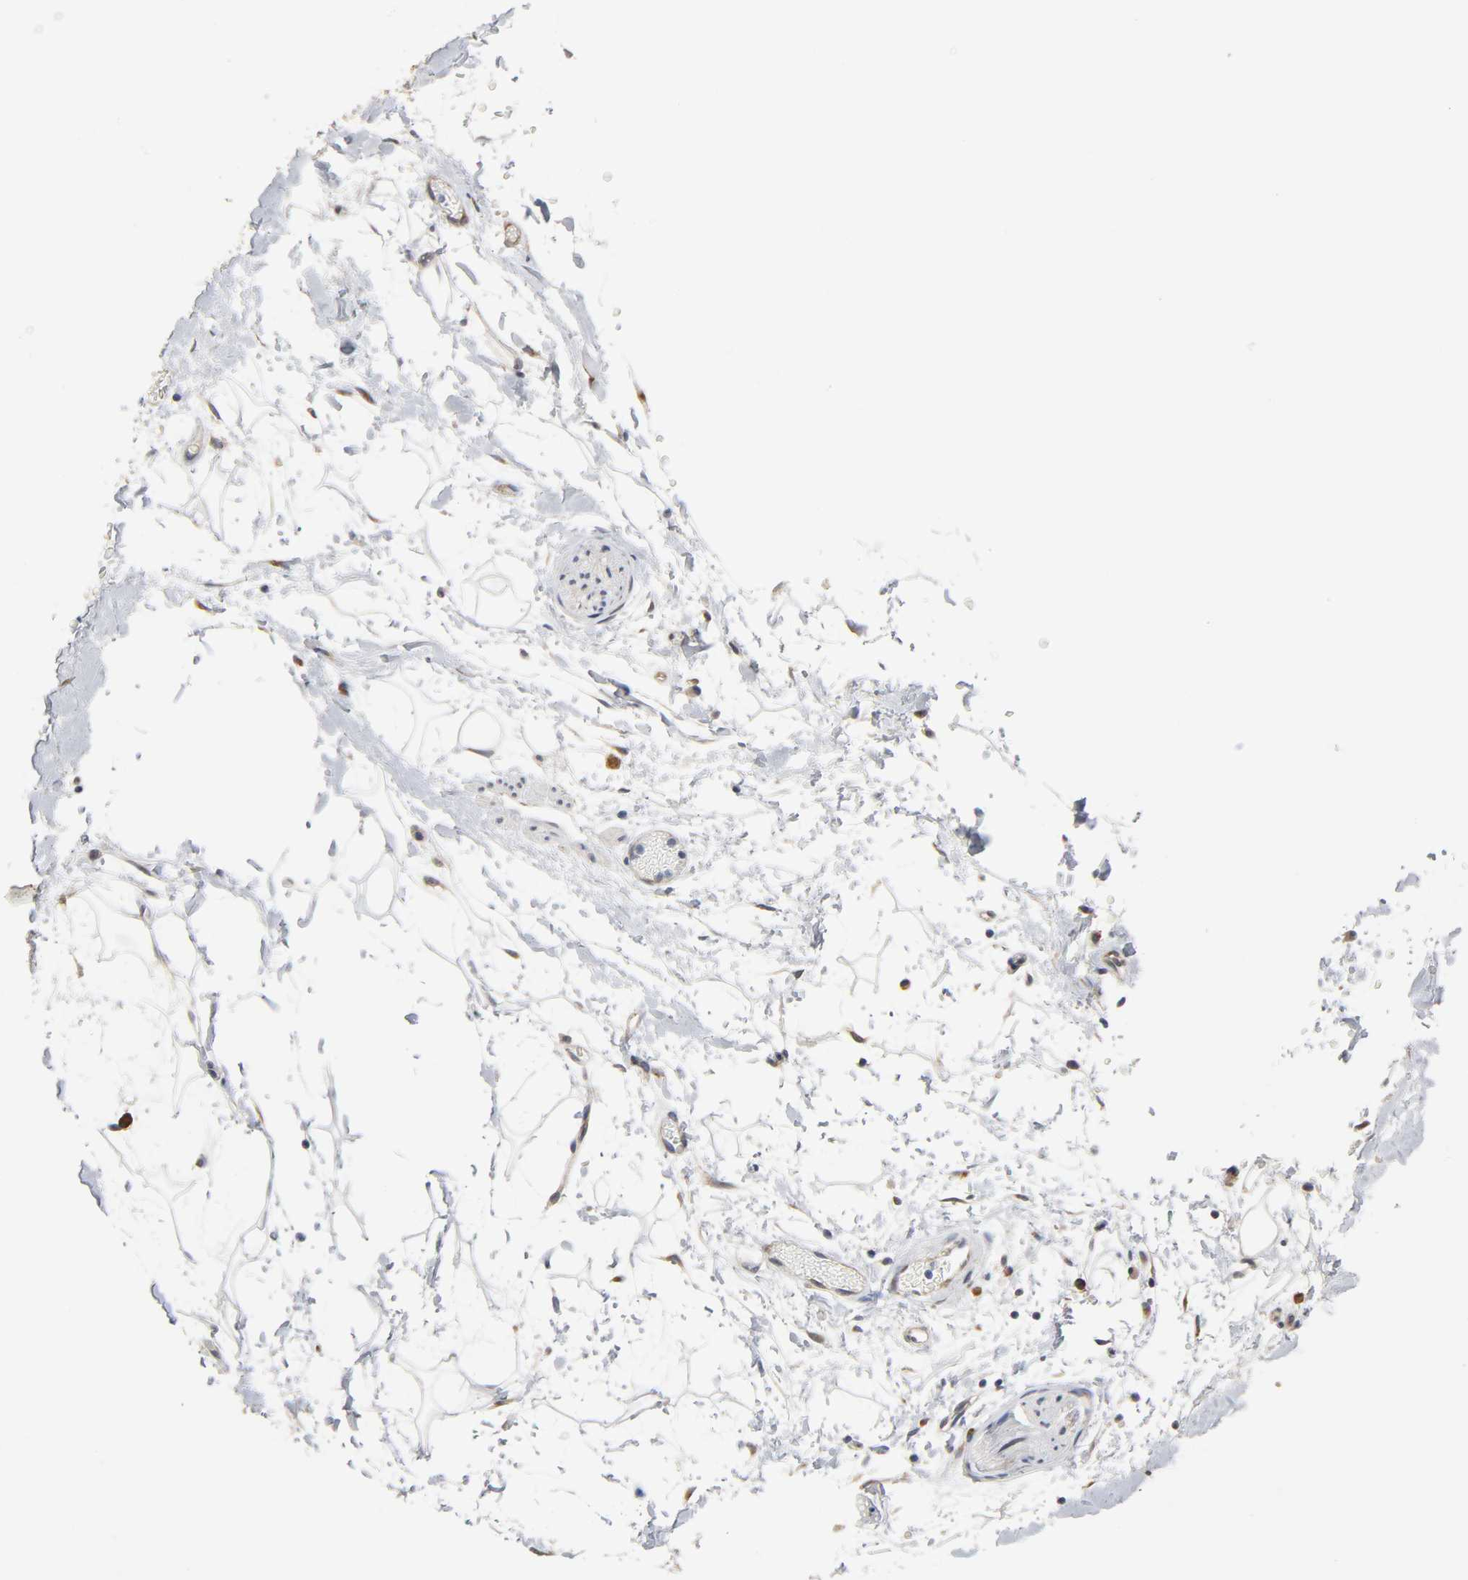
{"staining": {"intensity": "moderate", "quantity": "<25%", "location": "cytoplasmic/membranous"}, "tissue": "adipose tissue", "cell_type": "Adipocytes", "image_type": "normal", "snomed": [{"axis": "morphology", "description": "Normal tissue, NOS"}, {"axis": "topography", "description": "Soft tissue"}], "caption": "Immunohistochemistry photomicrograph of normal adipose tissue: human adipose tissue stained using IHC demonstrates low levels of moderate protein expression localized specifically in the cytoplasmic/membranous of adipocytes, appearing as a cytoplasmic/membranous brown color.", "gene": "HDLBP", "patient": {"sex": "male", "age": 72}}